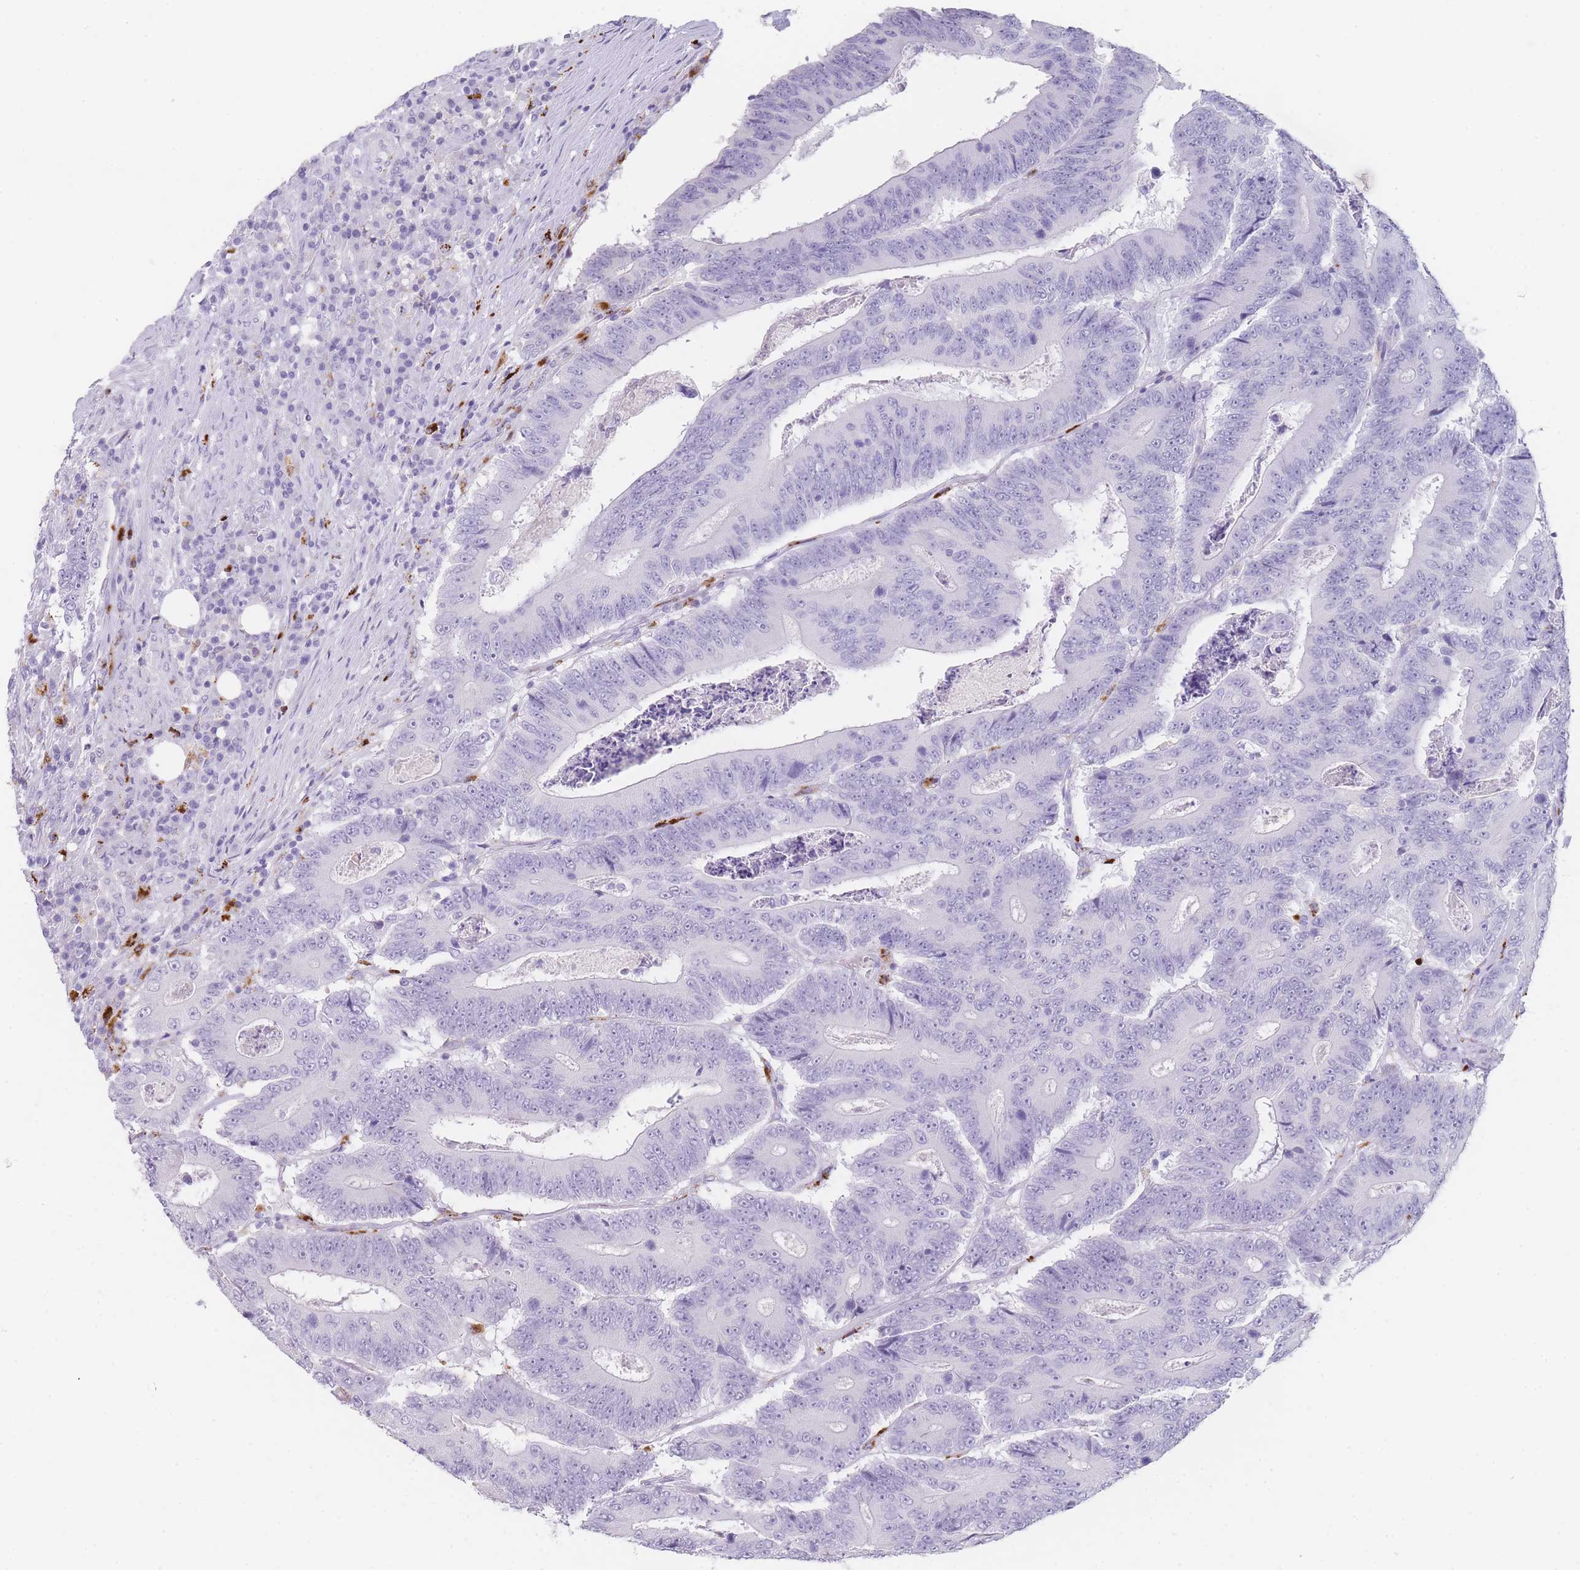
{"staining": {"intensity": "negative", "quantity": "none", "location": "none"}, "tissue": "colorectal cancer", "cell_type": "Tumor cells", "image_type": "cancer", "snomed": [{"axis": "morphology", "description": "Adenocarcinoma, NOS"}, {"axis": "topography", "description": "Colon"}], "caption": "Colorectal adenocarcinoma was stained to show a protein in brown. There is no significant expression in tumor cells.", "gene": "RHO", "patient": {"sex": "male", "age": 83}}